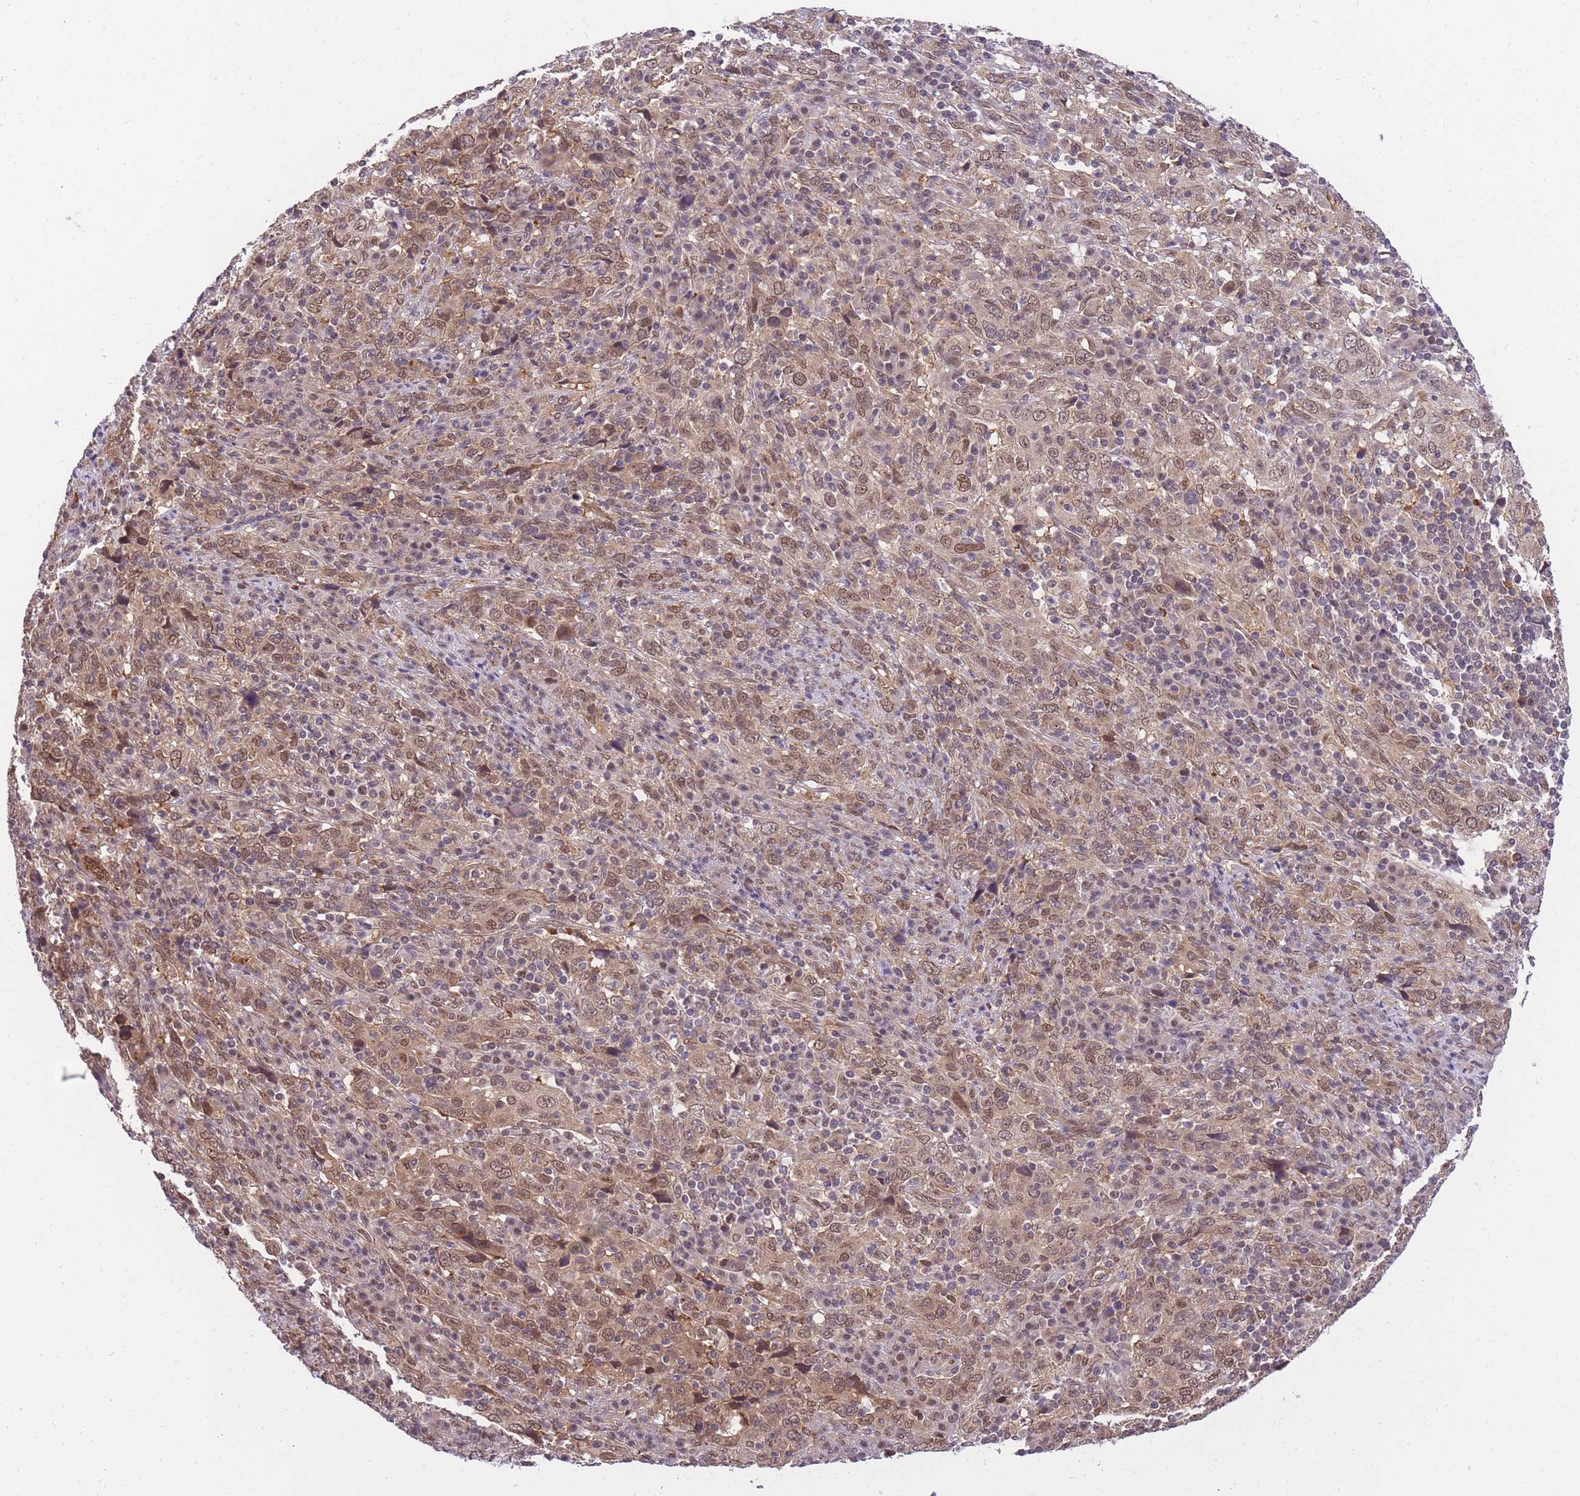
{"staining": {"intensity": "weak", "quantity": ">75%", "location": "nuclear"}, "tissue": "cervical cancer", "cell_type": "Tumor cells", "image_type": "cancer", "snomed": [{"axis": "morphology", "description": "Squamous cell carcinoma, NOS"}, {"axis": "topography", "description": "Cervix"}], "caption": "Cervical squamous cell carcinoma was stained to show a protein in brown. There is low levels of weak nuclear expression in about >75% of tumor cells.", "gene": "CDIP1", "patient": {"sex": "female", "age": 46}}